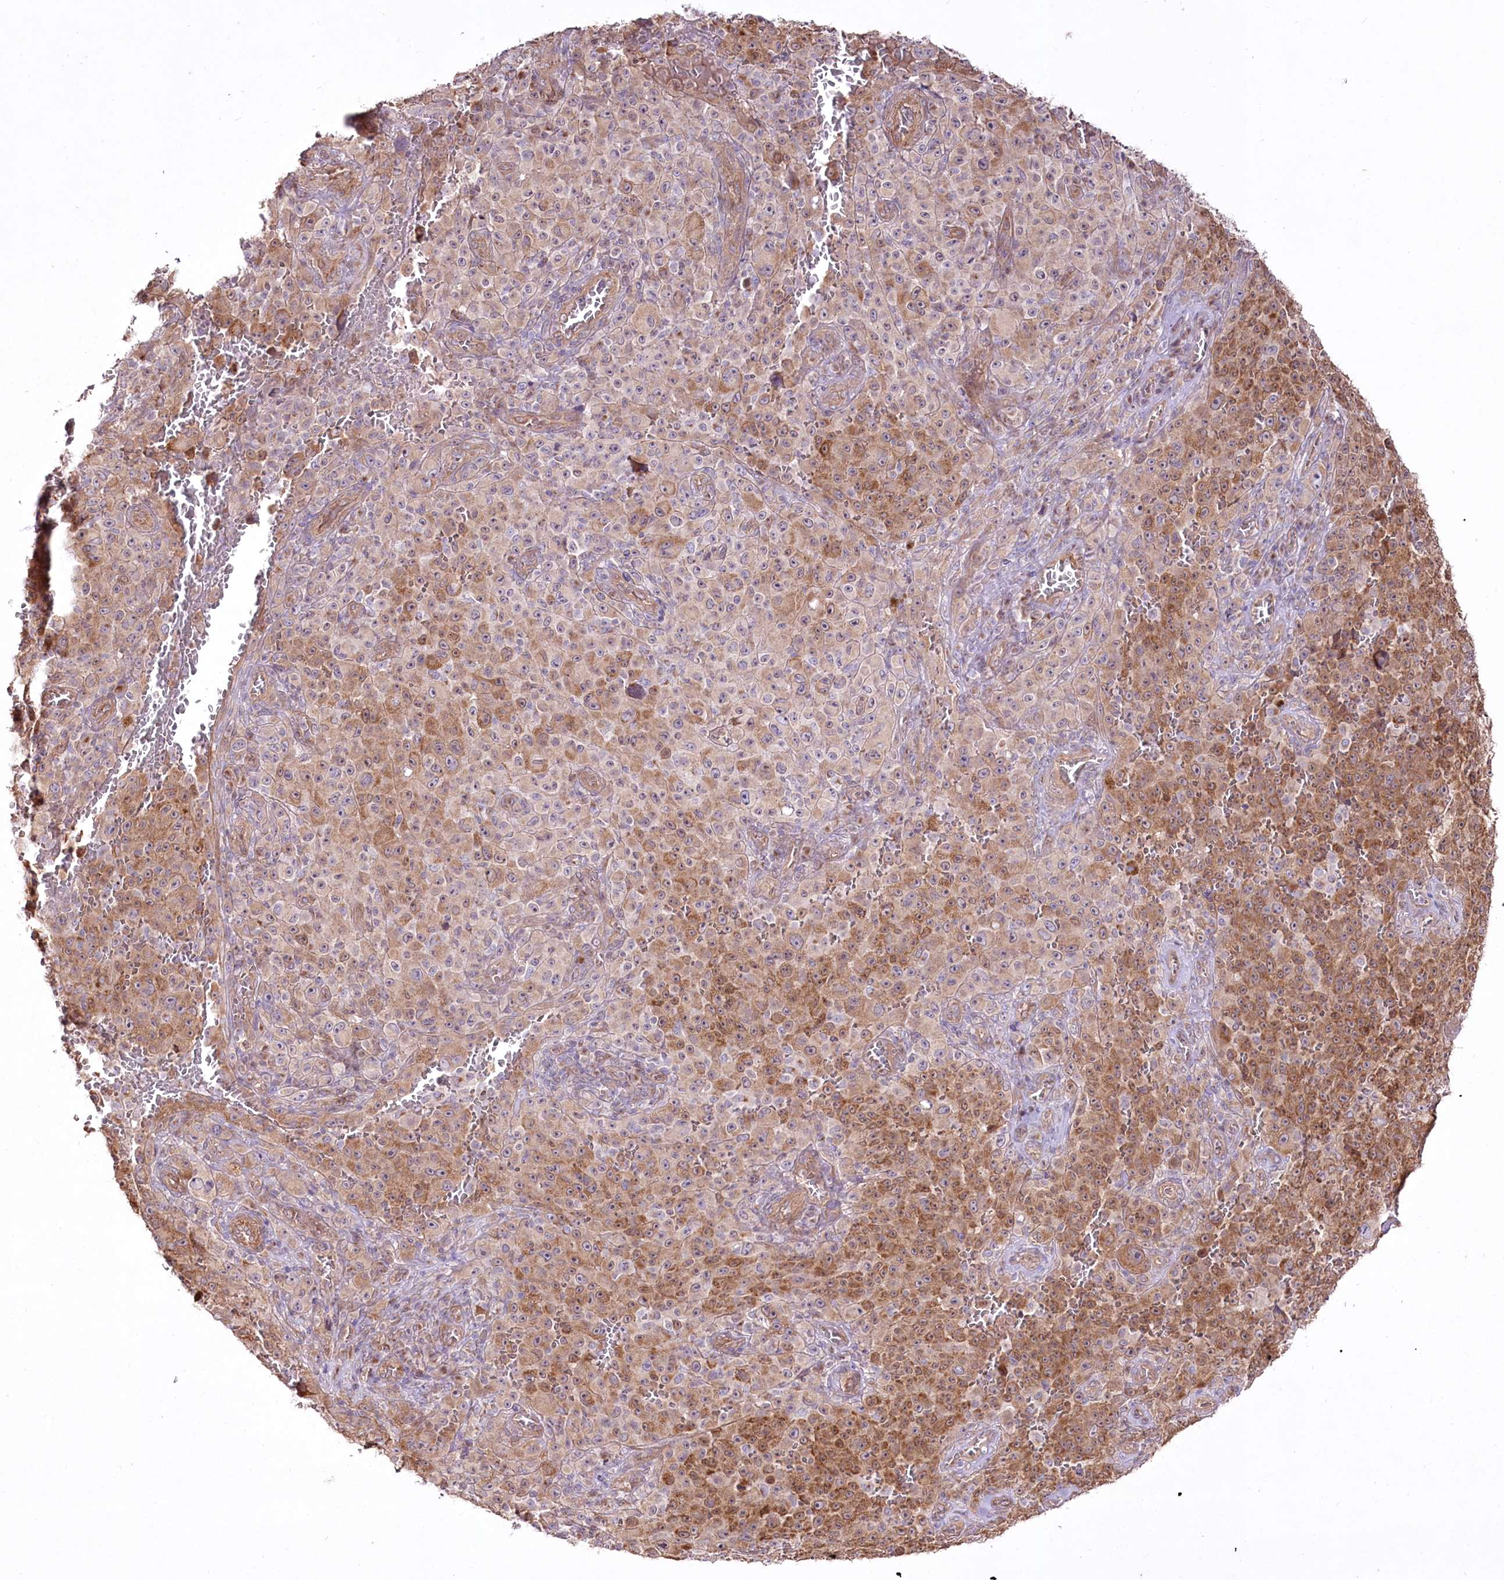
{"staining": {"intensity": "moderate", "quantity": "25%-75%", "location": "cytoplasmic/membranous"}, "tissue": "melanoma", "cell_type": "Tumor cells", "image_type": "cancer", "snomed": [{"axis": "morphology", "description": "Malignant melanoma, NOS"}, {"axis": "topography", "description": "Skin"}], "caption": "IHC (DAB) staining of human melanoma shows moderate cytoplasmic/membranous protein staining in about 25%-75% of tumor cells.", "gene": "REXO2", "patient": {"sex": "female", "age": 82}}